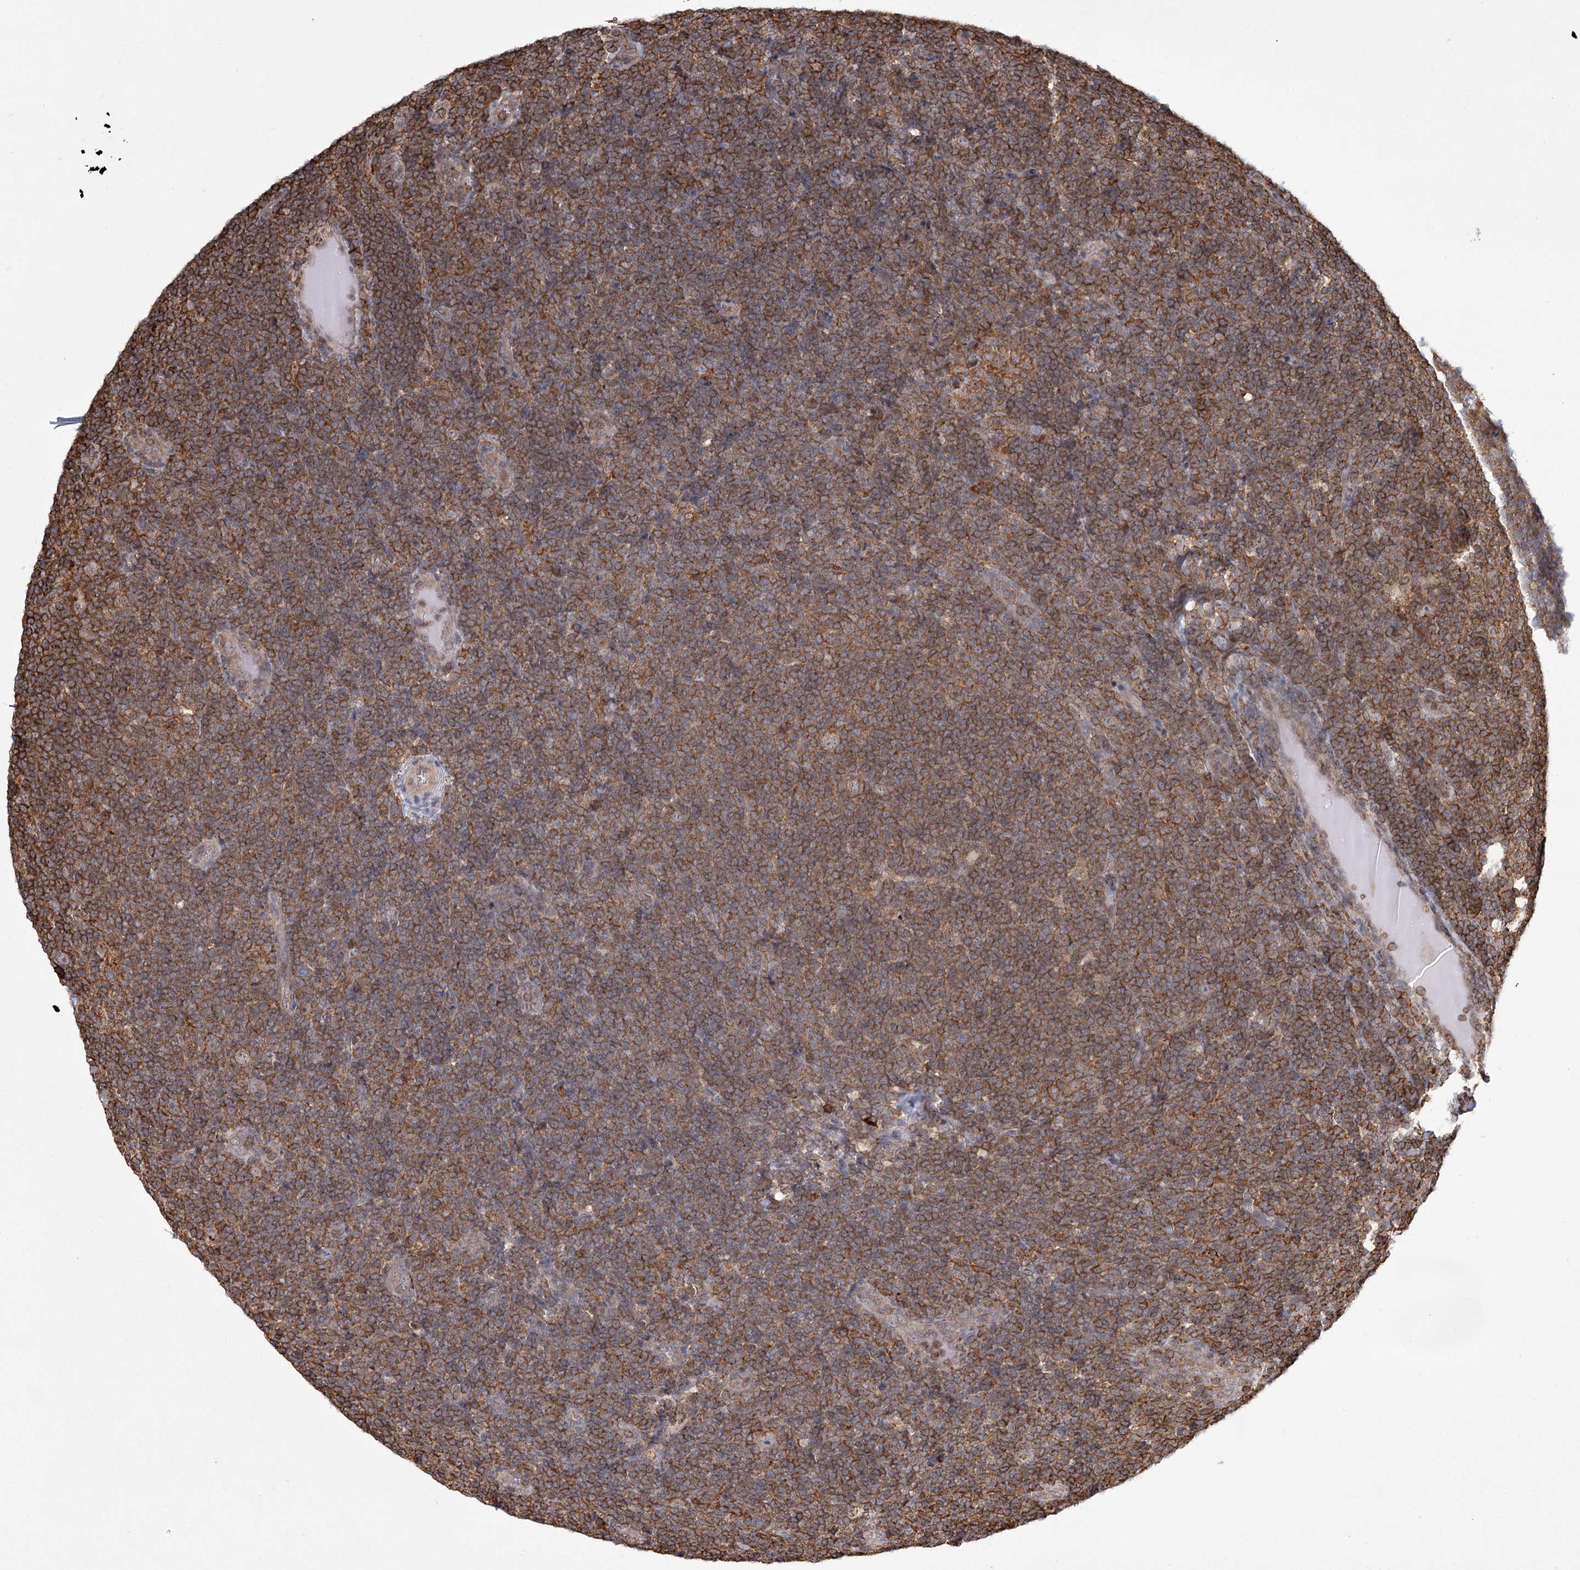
{"staining": {"intensity": "negative", "quantity": "none", "location": "none"}, "tissue": "lymphoma", "cell_type": "Tumor cells", "image_type": "cancer", "snomed": [{"axis": "morphology", "description": "Hodgkin's disease, NOS"}, {"axis": "topography", "description": "Lymph node"}], "caption": "The micrograph displays no significant expression in tumor cells of lymphoma.", "gene": "MEPE", "patient": {"sex": "female", "age": 57}}